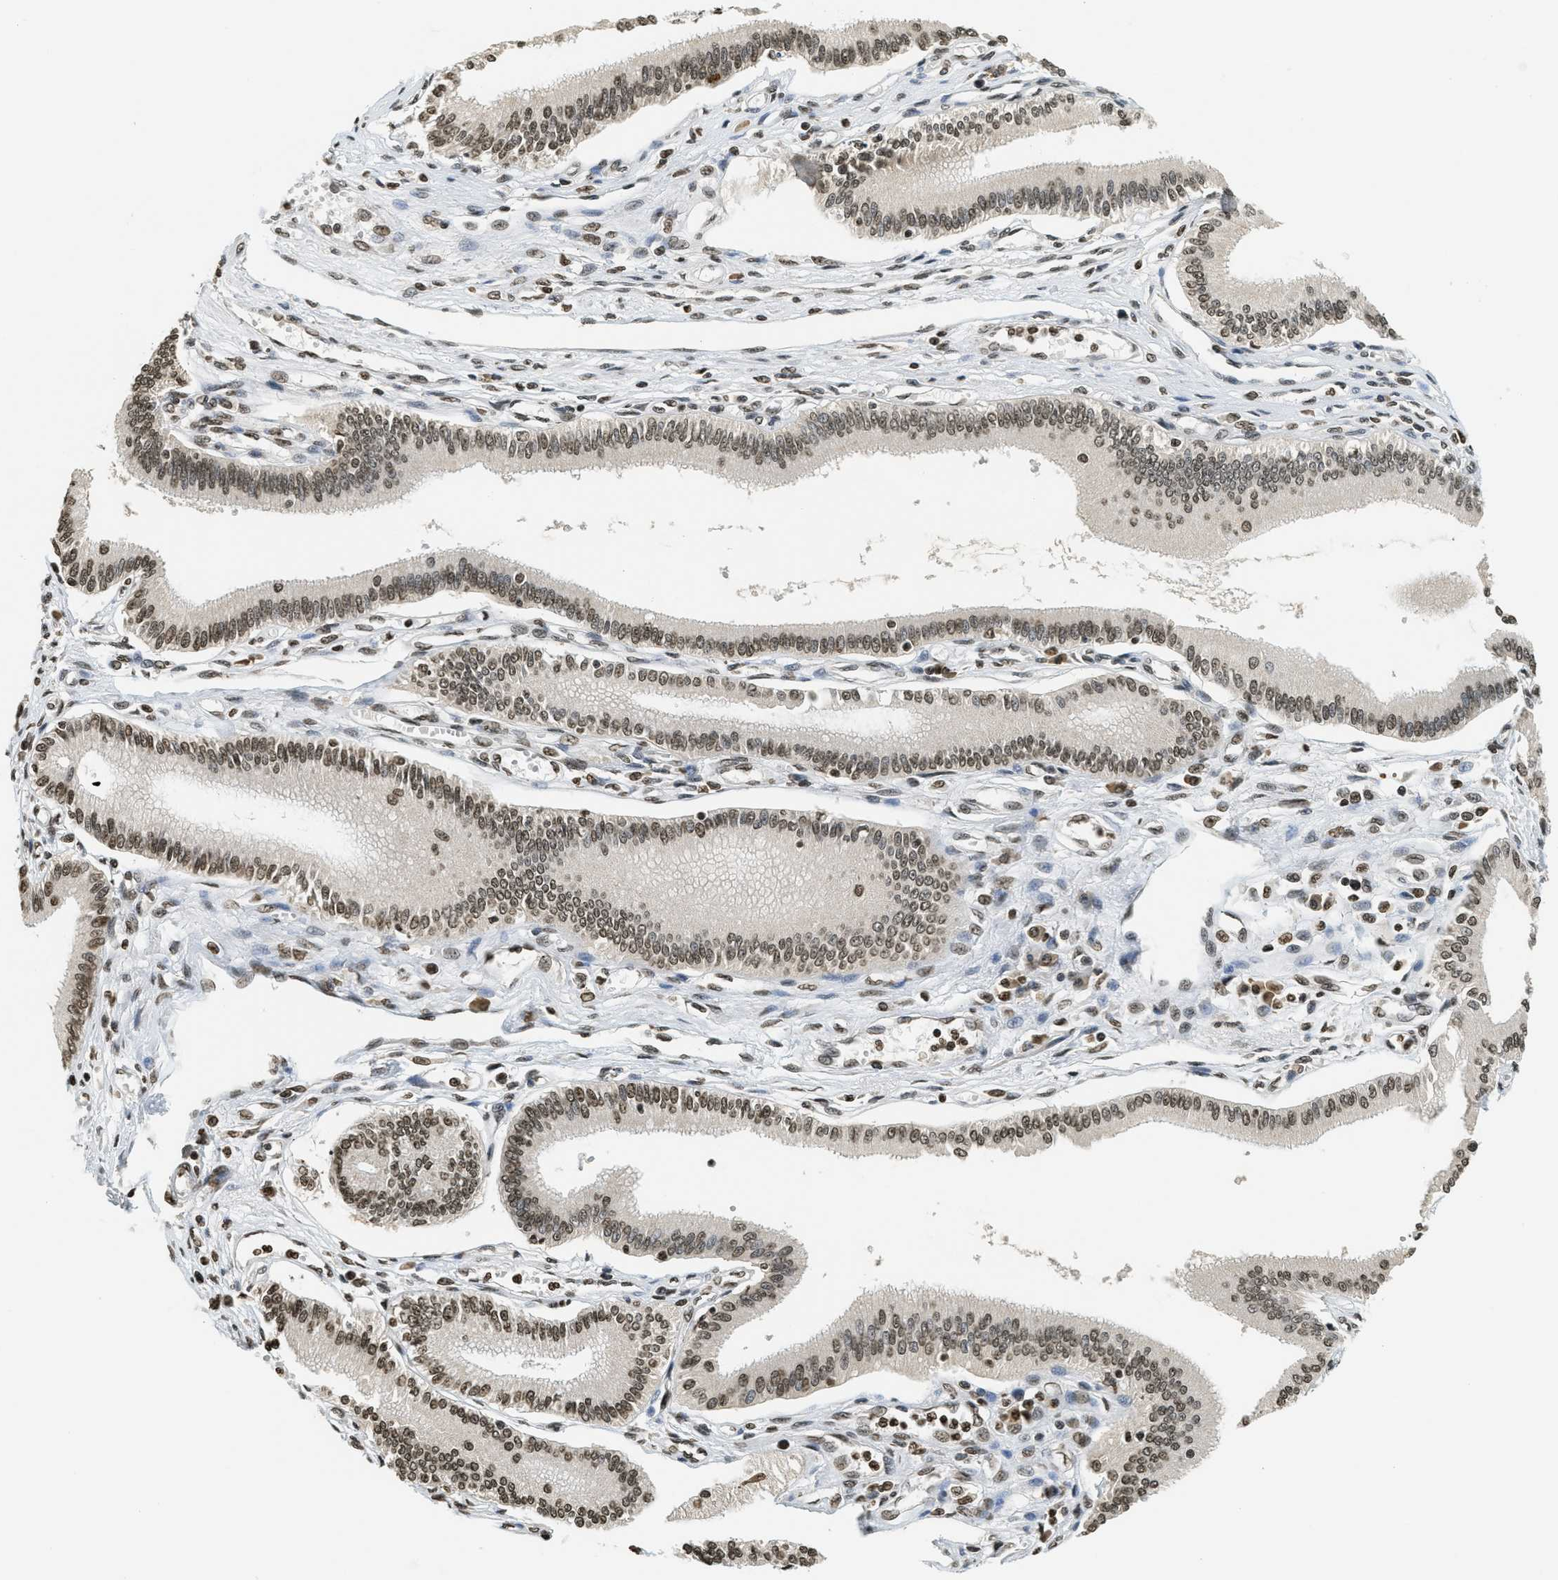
{"staining": {"intensity": "moderate", "quantity": ">75%", "location": "nuclear"}, "tissue": "pancreatic cancer", "cell_type": "Tumor cells", "image_type": "cancer", "snomed": [{"axis": "morphology", "description": "Adenocarcinoma, NOS"}, {"axis": "topography", "description": "Pancreas"}], "caption": "Human pancreatic cancer (adenocarcinoma) stained with a brown dye exhibits moderate nuclear positive expression in approximately >75% of tumor cells.", "gene": "LDB2", "patient": {"sex": "male", "age": 56}}